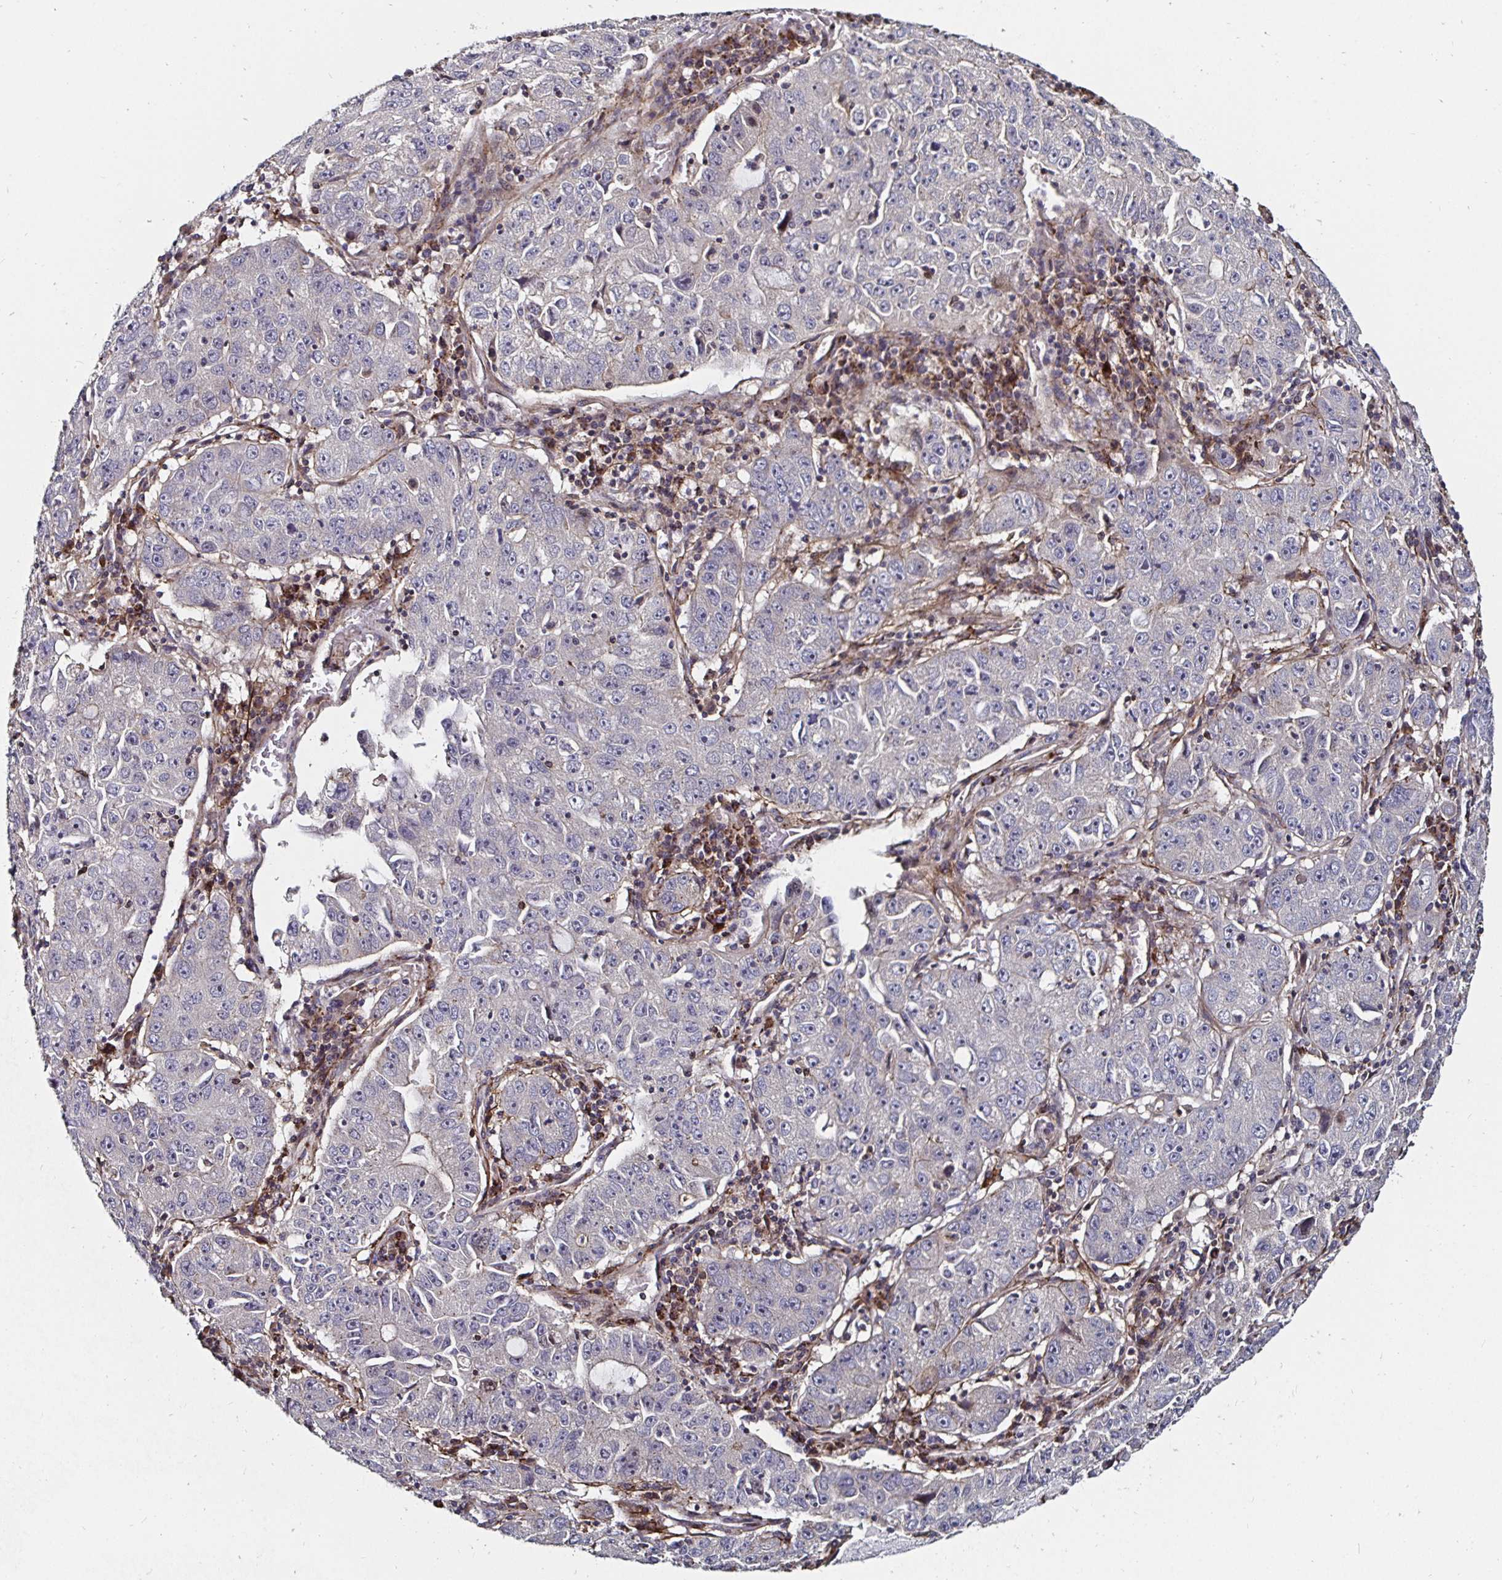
{"staining": {"intensity": "negative", "quantity": "none", "location": "none"}, "tissue": "lung cancer", "cell_type": "Tumor cells", "image_type": "cancer", "snomed": [{"axis": "morphology", "description": "Normal morphology"}, {"axis": "morphology", "description": "Adenocarcinoma, NOS"}, {"axis": "topography", "description": "Lymph node"}, {"axis": "topography", "description": "Lung"}], "caption": "This is an immunohistochemistry histopathology image of adenocarcinoma (lung). There is no positivity in tumor cells.", "gene": "GJA4", "patient": {"sex": "female", "age": 57}}